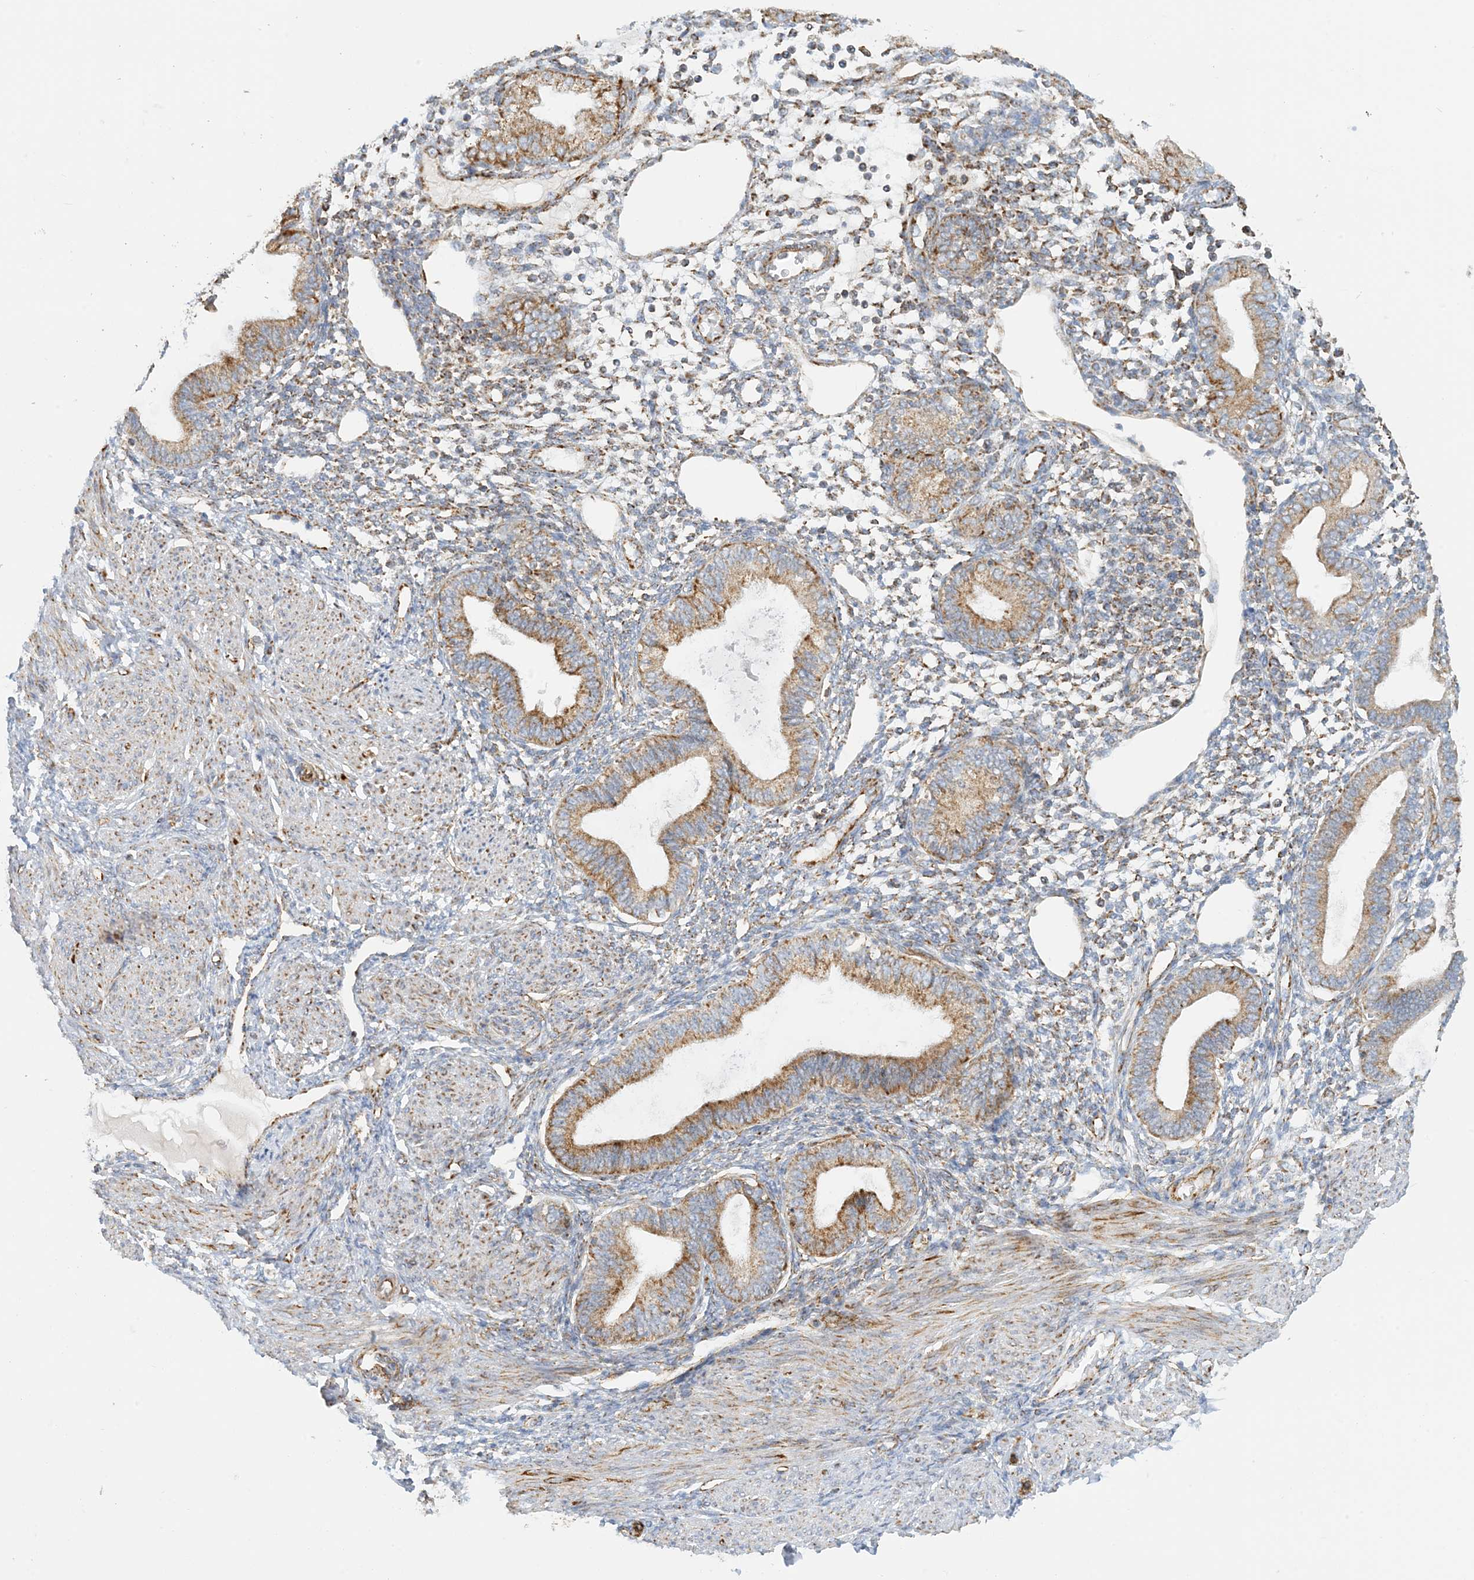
{"staining": {"intensity": "moderate", "quantity": "25%-75%", "location": "cytoplasmic/membranous"}, "tissue": "endometrium", "cell_type": "Cells in endometrial stroma", "image_type": "normal", "snomed": [{"axis": "morphology", "description": "Normal tissue, NOS"}, {"axis": "topography", "description": "Endometrium"}], "caption": "About 25%-75% of cells in endometrial stroma in normal endometrium reveal moderate cytoplasmic/membranous protein staining as visualized by brown immunohistochemical staining.", "gene": "COA3", "patient": {"sex": "female", "age": 53}}